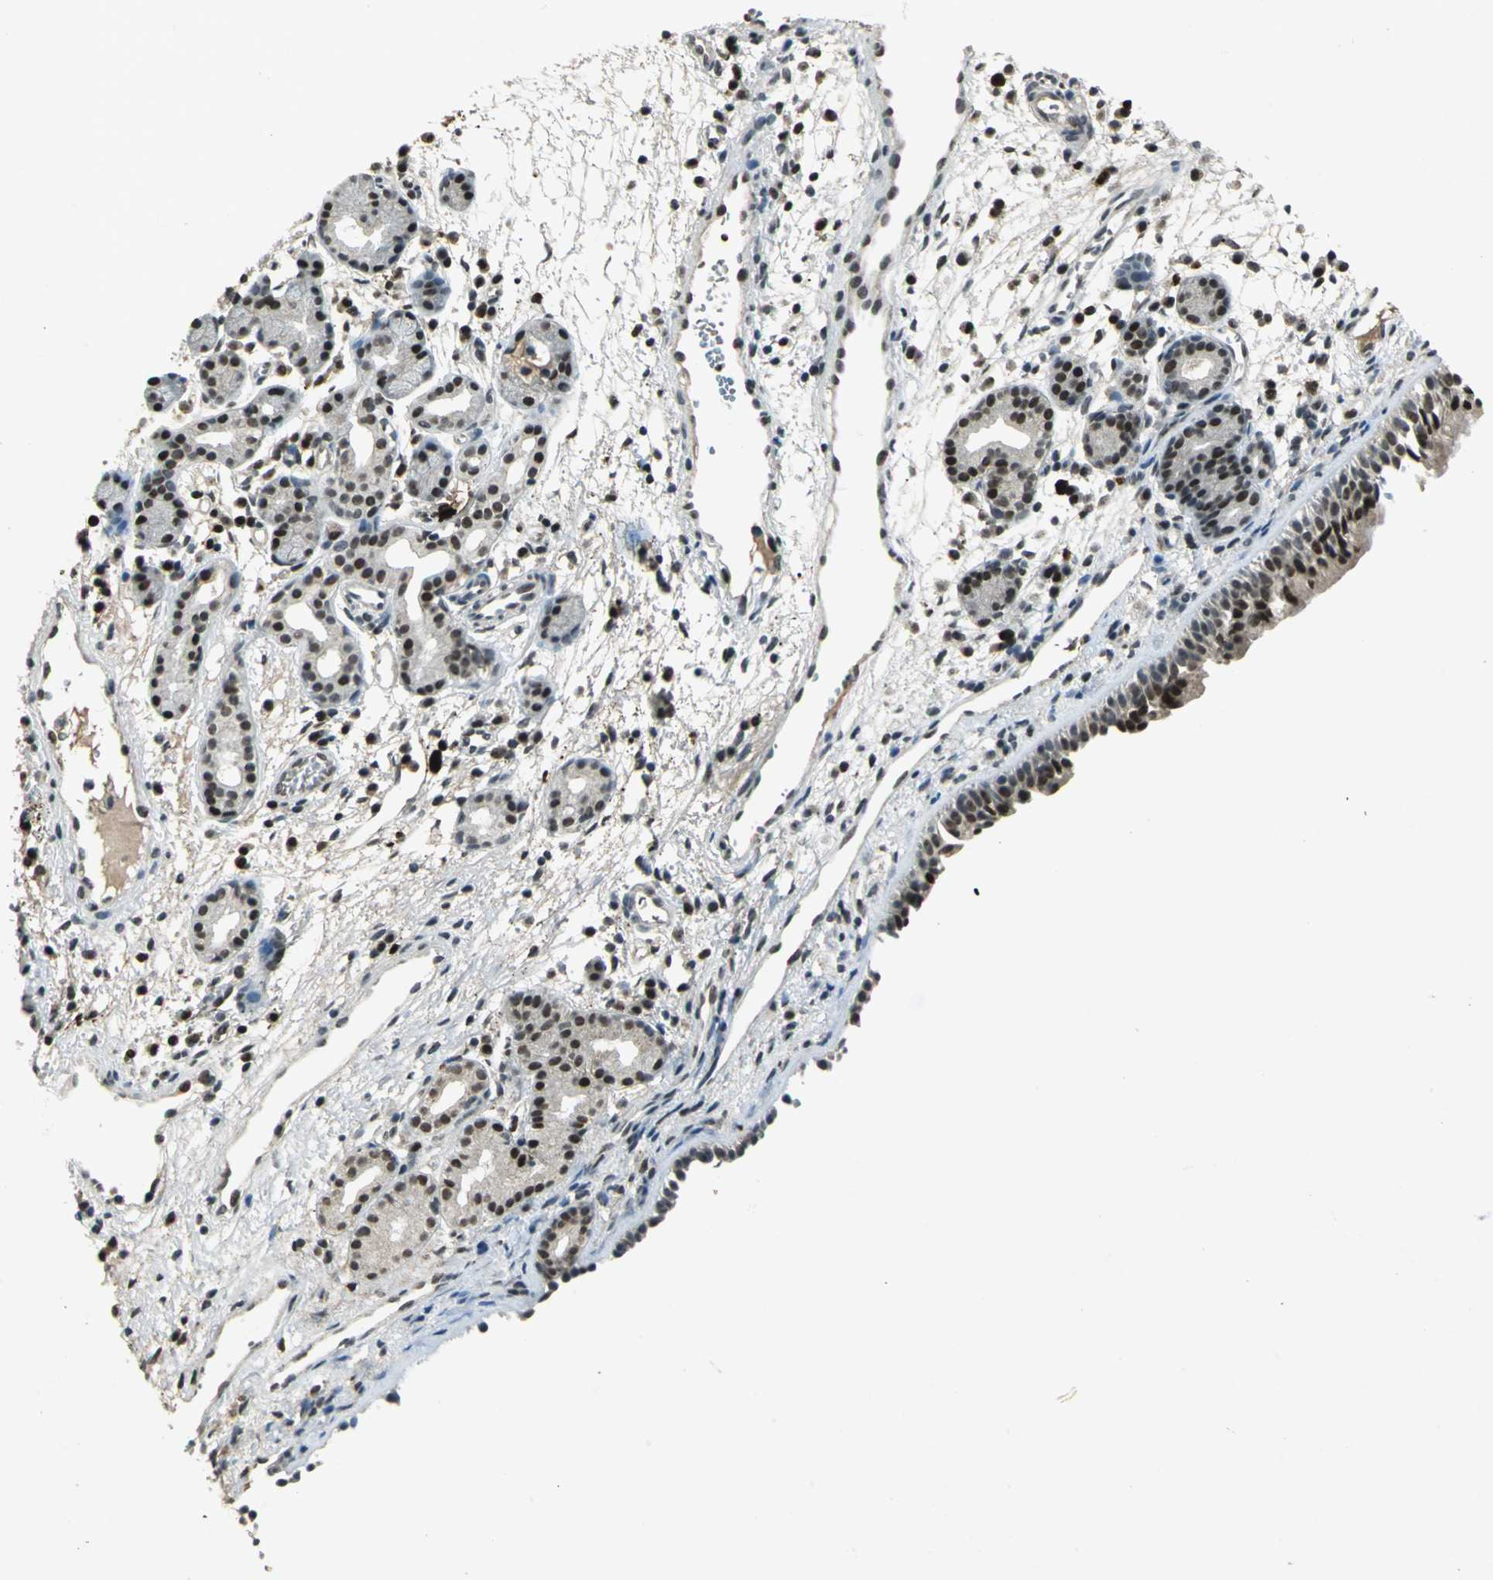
{"staining": {"intensity": "strong", "quantity": "25%-75%", "location": "nuclear"}, "tissue": "nasopharynx", "cell_type": "Respiratory epithelial cells", "image_type": "normal", "snomed": [{"axis": "morphology", "description": "Normal tissue, NOS"}, {"axis": "morphology", "description": "Inflammation, NOS"}, {"axis": "topography", "description": "Nasopharynx"}], "caption": "Immunohistochemistry (IHC) histopathology image of benign human nasopharynx stained for a protein (brown), which reveals high levels of strong nuclear staining in about 25%-75% of respiratory epithelial cells.", "gene": "RAD17", "patient": {"sex": "female", "age": 55}}